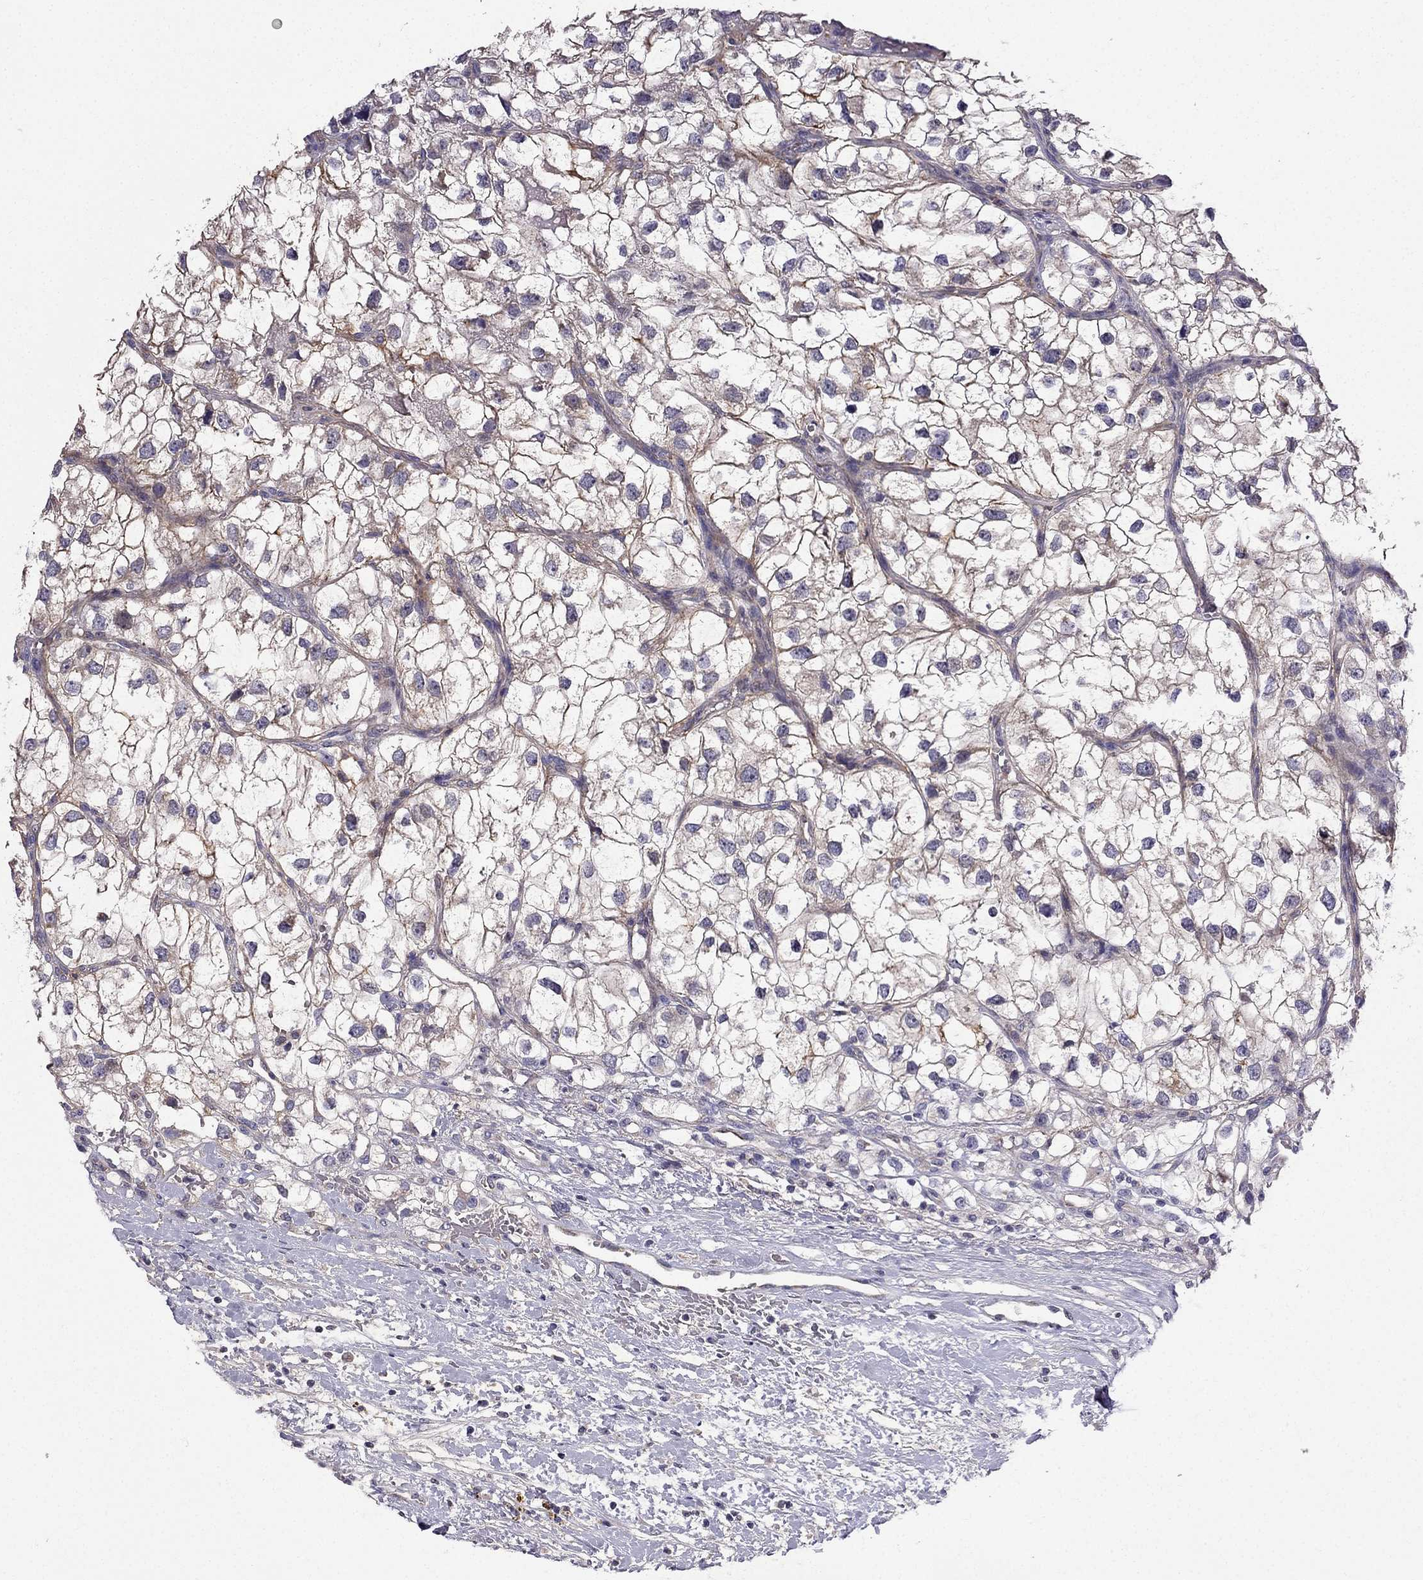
{"staining": {"intensity": "weak", "quantity": ">75%", "location": "cytoplasmic/membranous"}, "tissue": "renal cancer", "cell_type": "Tumor cells", "image_type": "cancer", "snomed": [{"axis": "morphology", "description": "Adenocarcinoma, NOS"}, {"axis": "topography", "description": "Kidney"}], "caption": "Immunohistochemical staining of human renal cancer (adenocarcinoma) displays low levels of weak cytoplasmic/membranous positivity in approximately >75% of tumor cells.", "gene": "SLC6A2", "patient": {"sex": "male", "age": 59}}